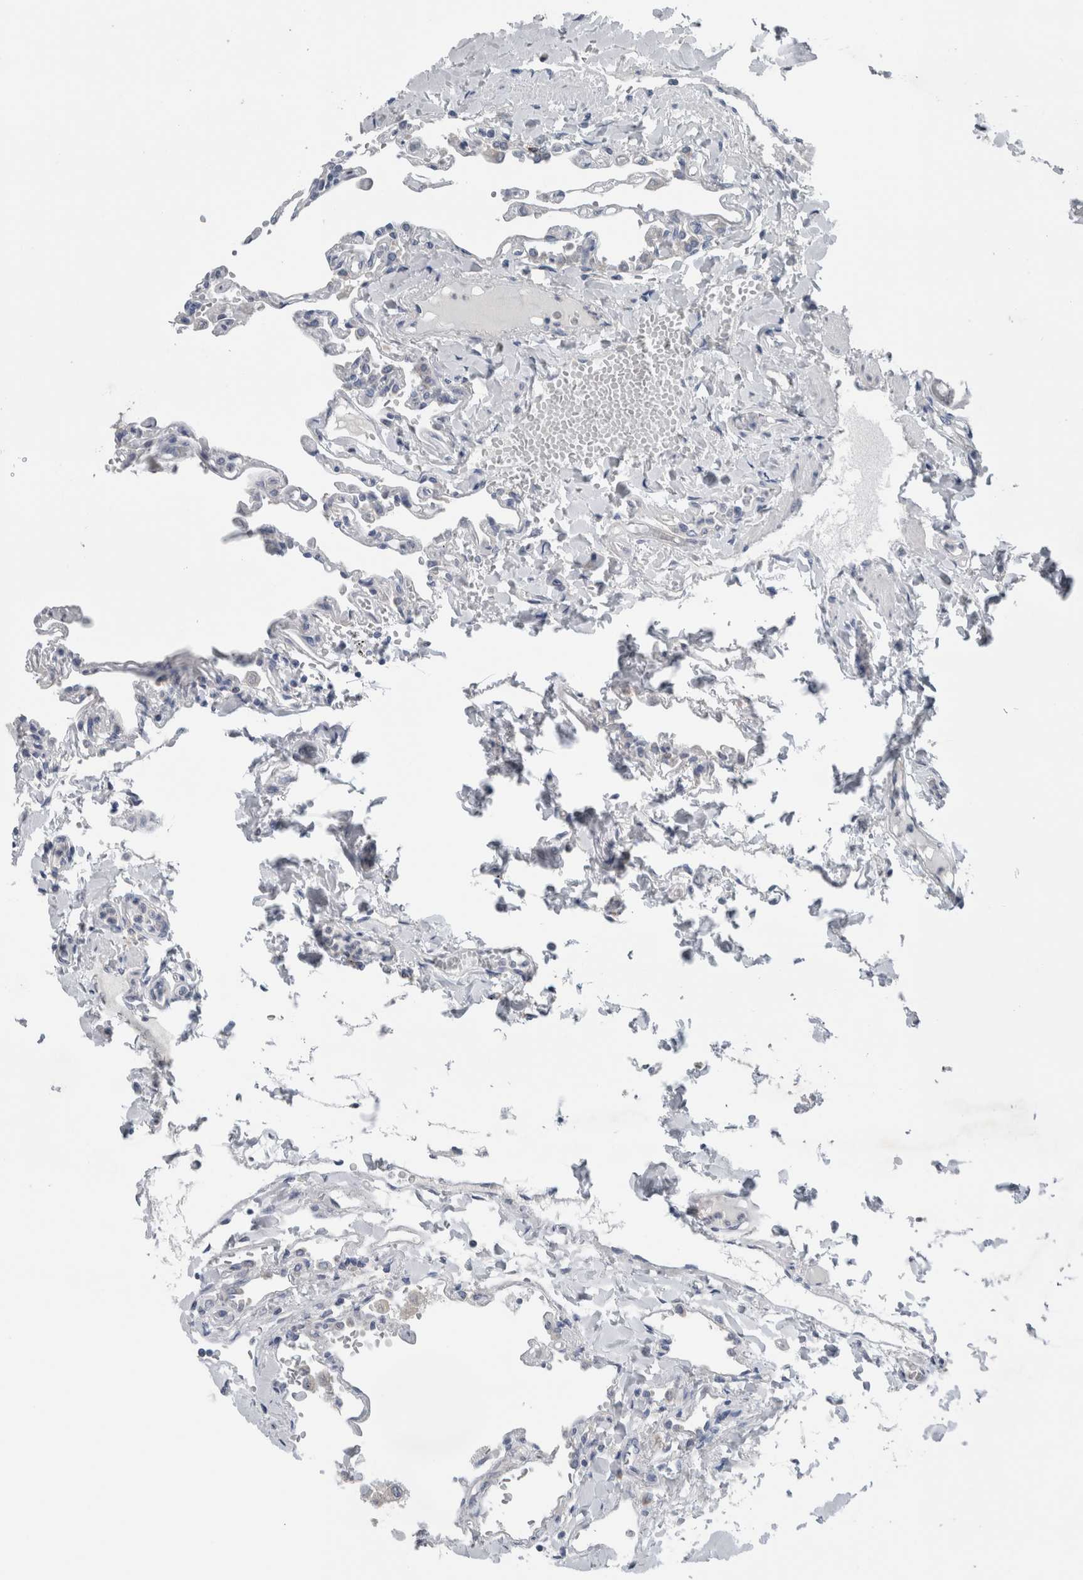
{"staining": {"intensity": "negative", "quantity": "none", "location": "none"}, "tissue": "lung", "cell_type": "Alveolar cells", "image_type": "normal", "snomed": [{"axis": "morphology", "description": "Normal tissue, NOS"}, {"axis": "topography", "description": "Lung"}], "caption": "Alveolar cells are negative for brown protein staining in benign lung. The staining is performed using DAB (3,3'-diaminobenzidine) brown chromogen with nuclei counter-stained in using hematoxylin.", "gene": "CRNN", "patient": {"sex": "male", "age": 21}}